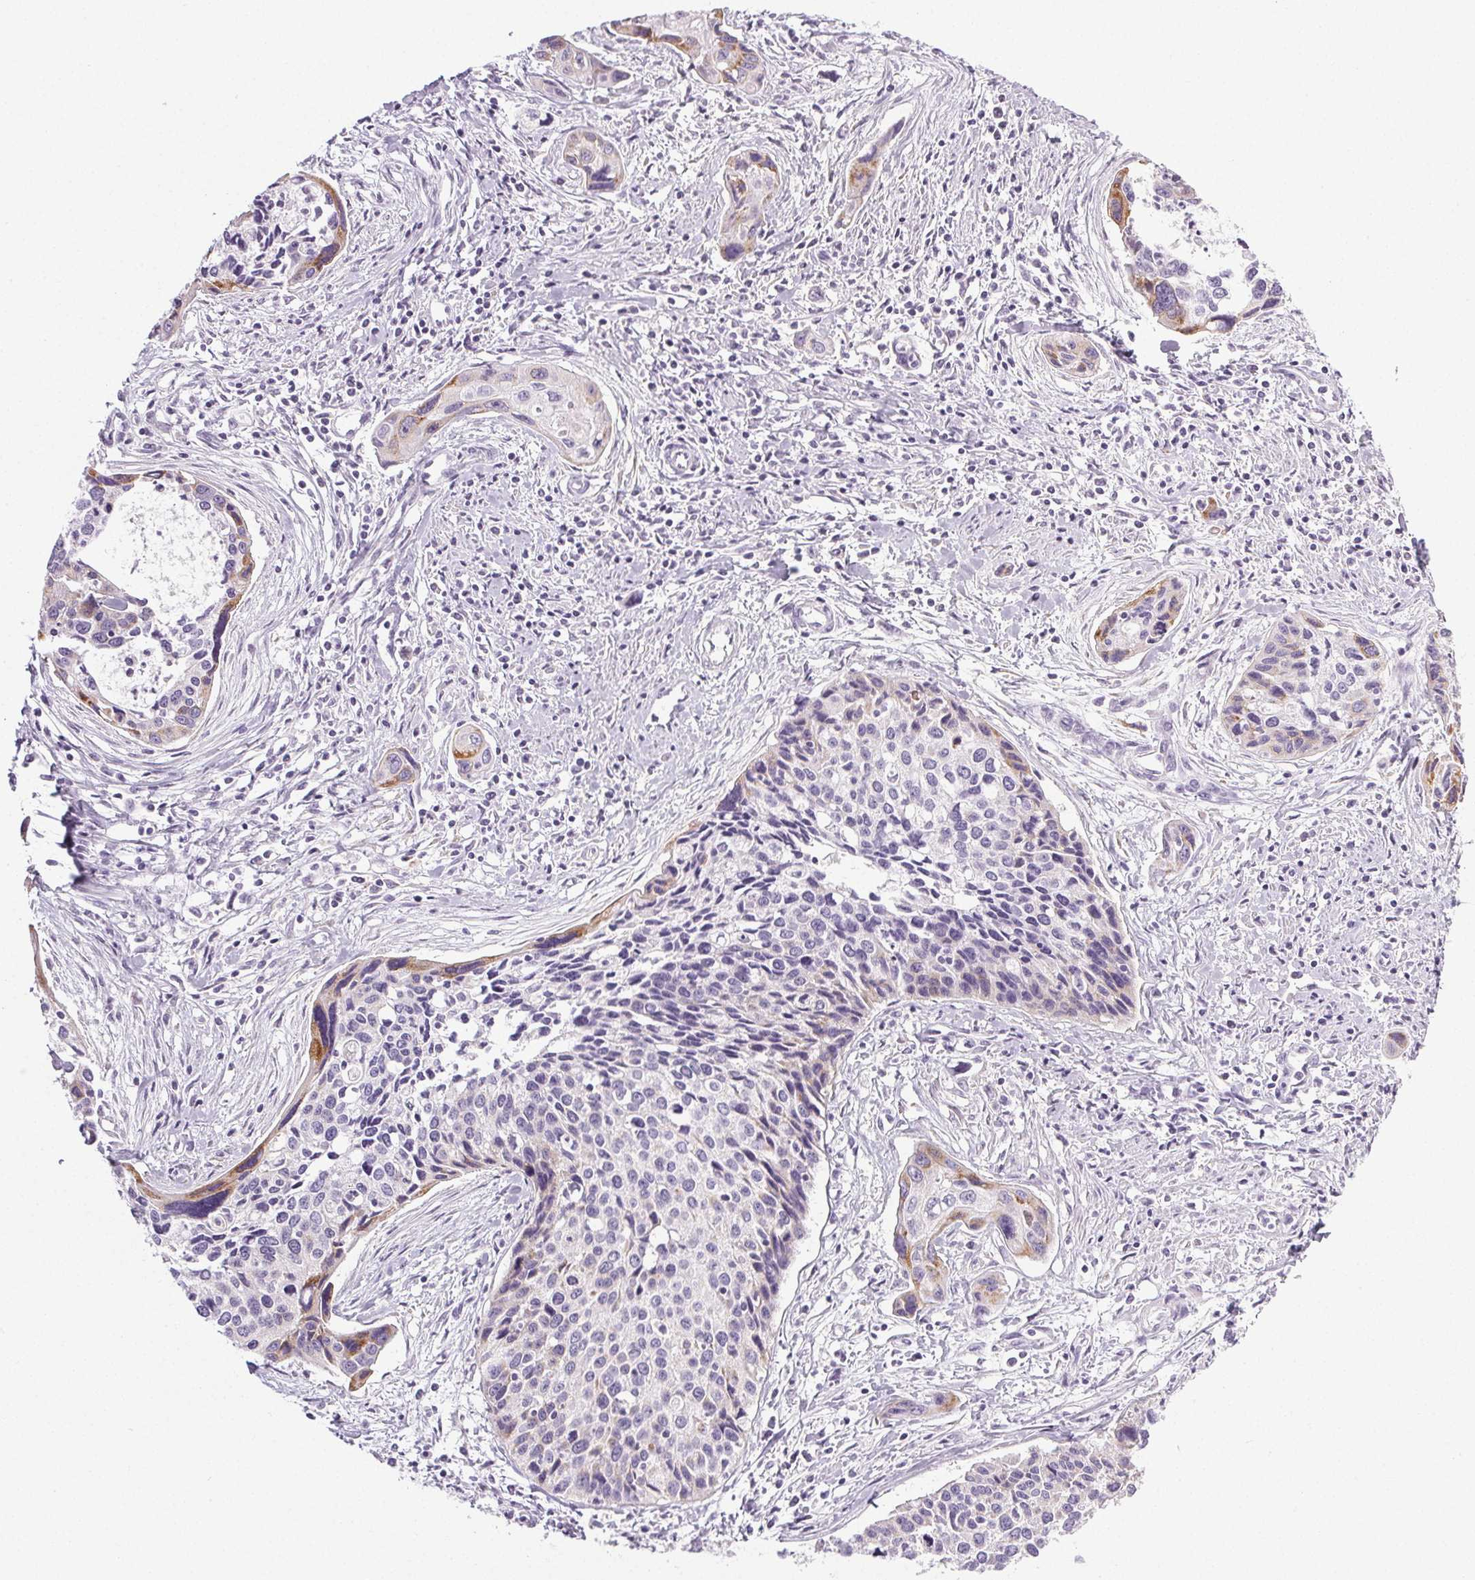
{"staining": {"intensity": "moderate", "quantity": "<25%", "location": "cytoplasmic/membranous"}, "tissue": "cervical cancer", "cell_type": "Tumor cells", "image_type": "cancer", "snomed": [{"axis": "morphology", "description": "Squamous cell carcinoma, NOS"}, {"axis": "topography", "description": "Cervix"}], "caption": "Tumor cells display low levels of moderate cytoplasmic/membranous expression in approximately <25% of cells in human cervical cancer.", "gene": "COL7A1", "patient": {"sex": "female", "age": 31}}